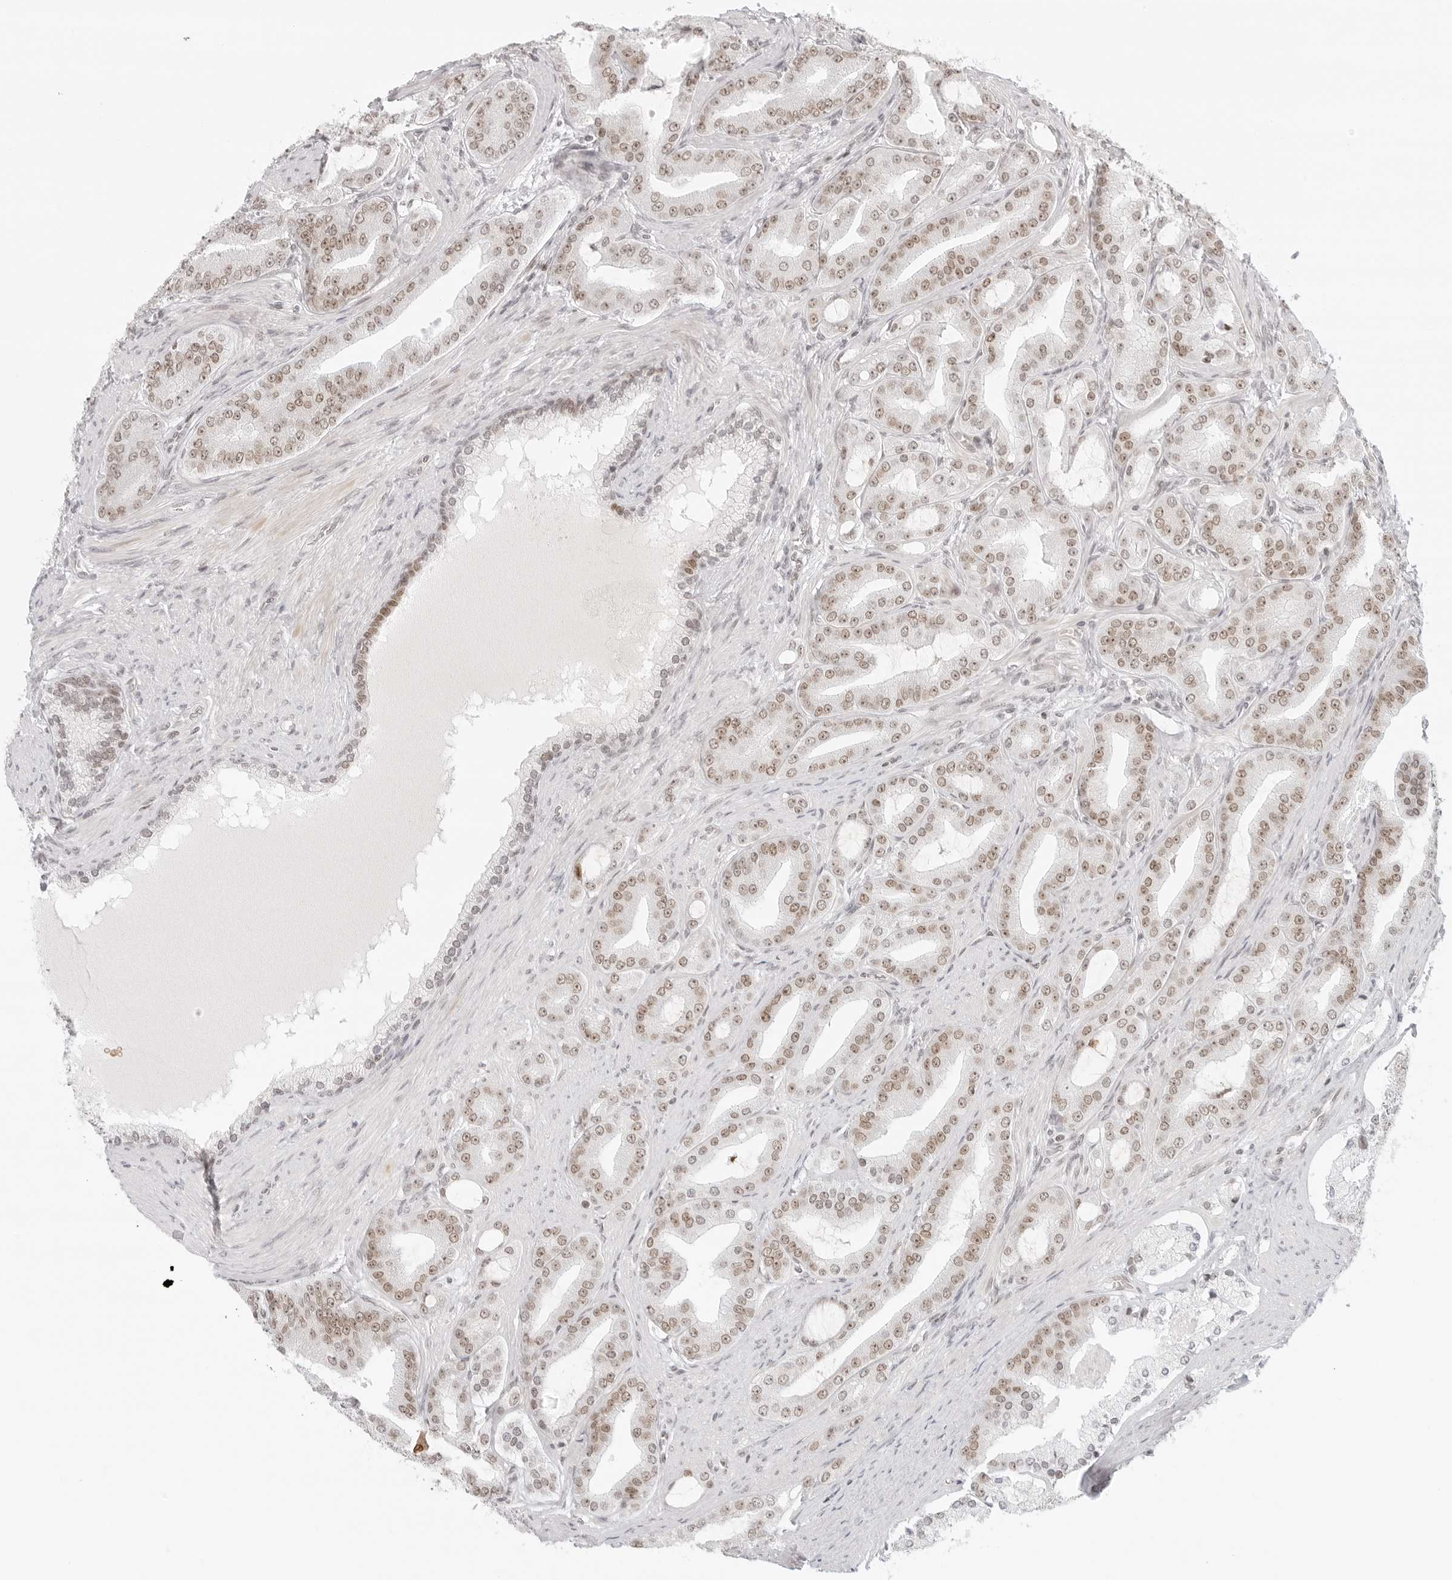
{"staining": {"intensity": "weak", "quantity": ">75%", "location": "nuclear"}, "tissue": "prostate cancer", "cell_type": "Tumor cells", "image_type": "cancer", "snomed": [{"axis": "morphology", "description": "Adenocarcinoma, High grade"}, {"axis": "topography", "description": "Prostate"}], "caption": "Immunohistochemical staining of human high-grade adenocarcinoma (prostate) displays low levels of weak nuclear protein staining in approximately >75% of tumor cells. The staining was performed using DAB (3,3'-diaminobenzidine) to visualize the protein expression in brown, while the nuclei were stained in blue with hematoxylin (Magnification: 20x).", "gene": "RCC1", "patient": {"sex": "male", "age": 60}}